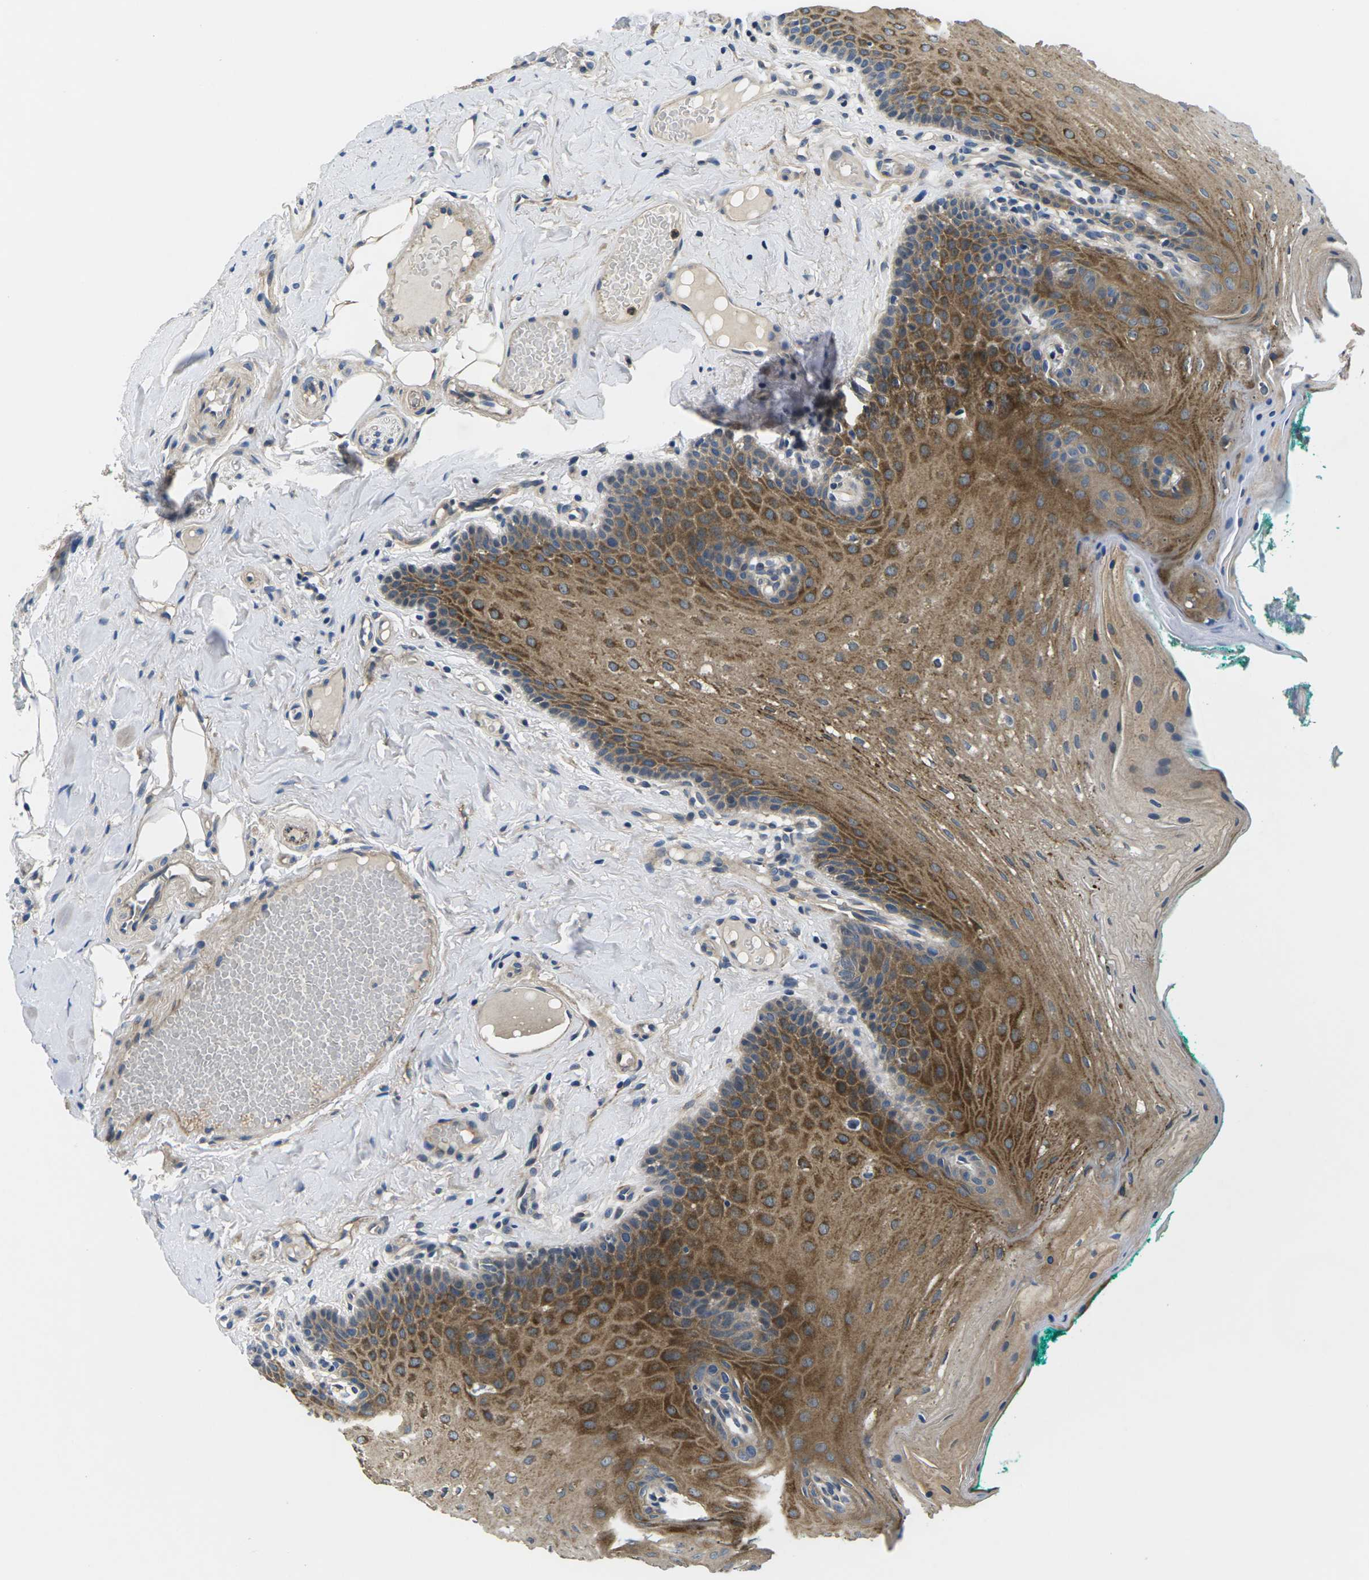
{"staining": {"intensity": "moderate", "quantity": ">75%", "location": "cytoplasmic/membranous"}, "tissue": "oral mucosa", "cell_type": "Squamous epithelial cells", "image_type": "normal", "snomed": [{"axis": "morphology", "description": "Normal tissue, NOS"}, {"axis": "topography", "description": "Oral tissue"}], "caption": "A medium amount of moderate cytoplasmic/membranous positivity is present in about >75% of squamous epithelial cells in benign oral mucosa.", "gene": "PLCE1", "patient": {"sex": "male", "age": 58}}